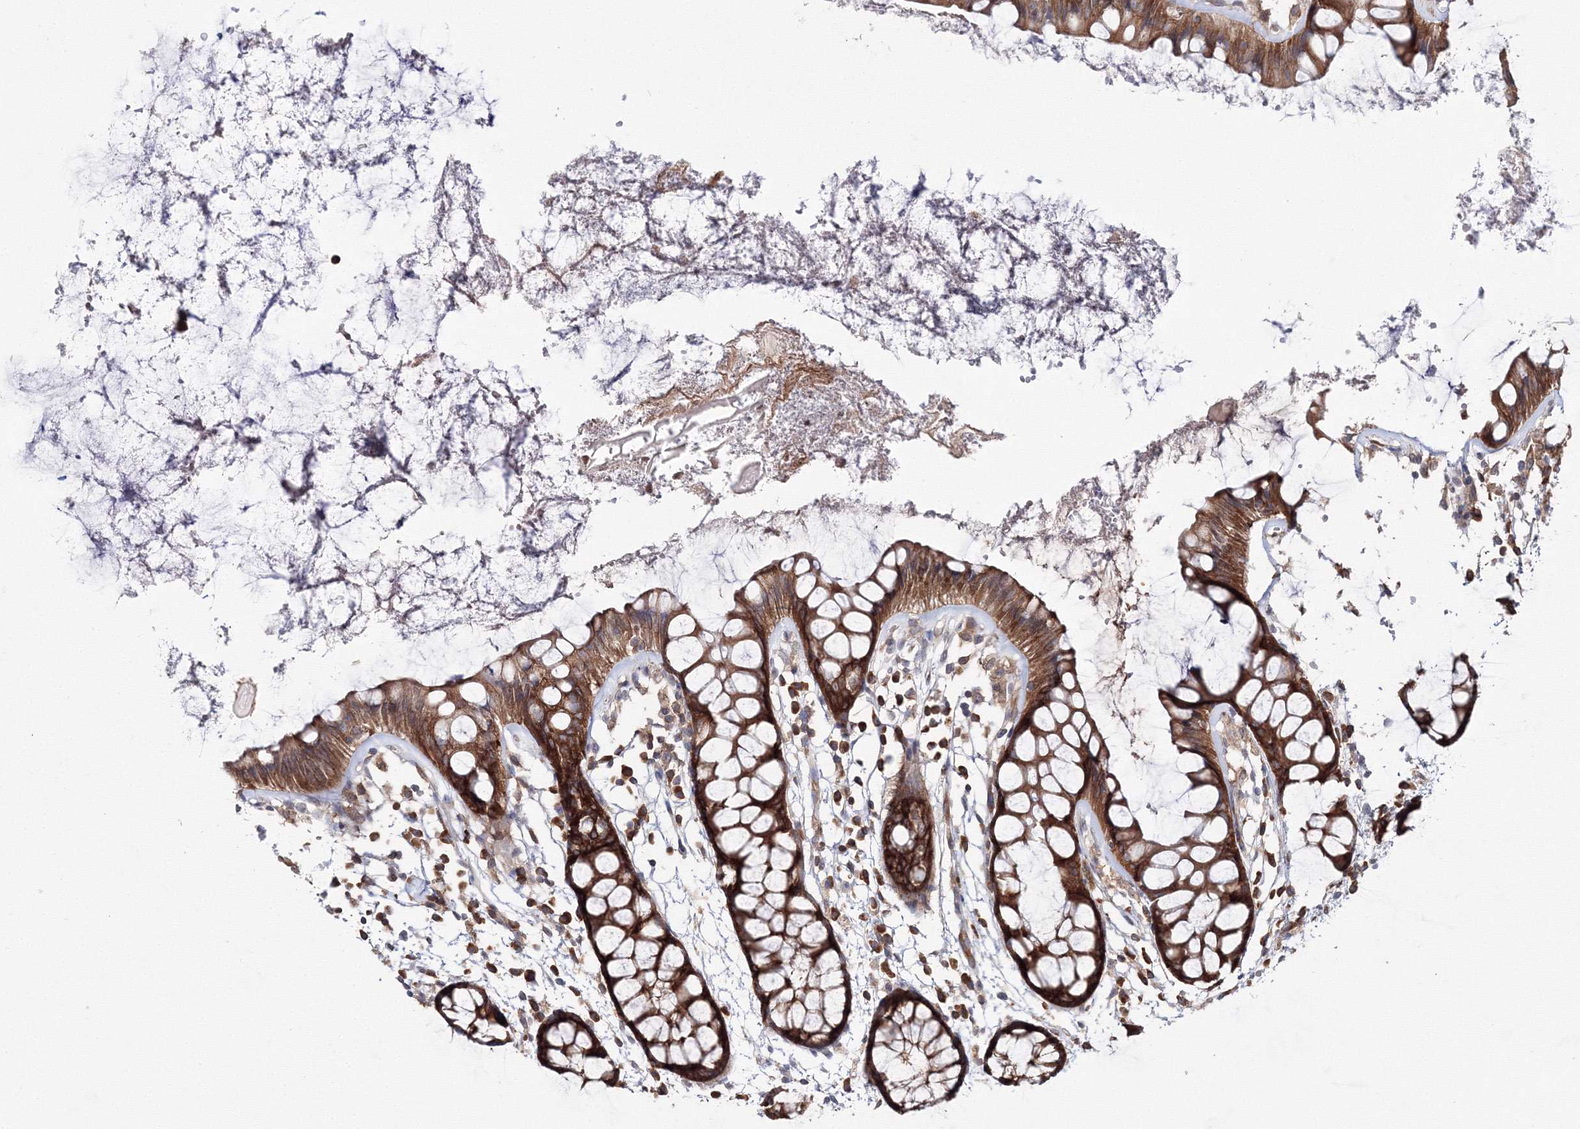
{"staining": {"intensity": "strong", "quantity": ">75%", "location": "cytoplasmic/membranous"}, "tissue": "rectum", "cell_type": "Glandular cells", "image_type": "normal", "snomed": [{"axis": "morphology", "description": "Normal tissue, NOS"}, {"axis": "topography", "description": "Rectum"}], "caption": "Glandular cells demonstrate strong cytoplasmic/membranous staining in about >75% of cells in normal rectum. The staining is performed using DAB brown chromogen to label protein expression. The nuclei are counter-stained blue using hematoxylin.", "gene": "HARS1", "patient": {"sex": "female", "age": 66}}